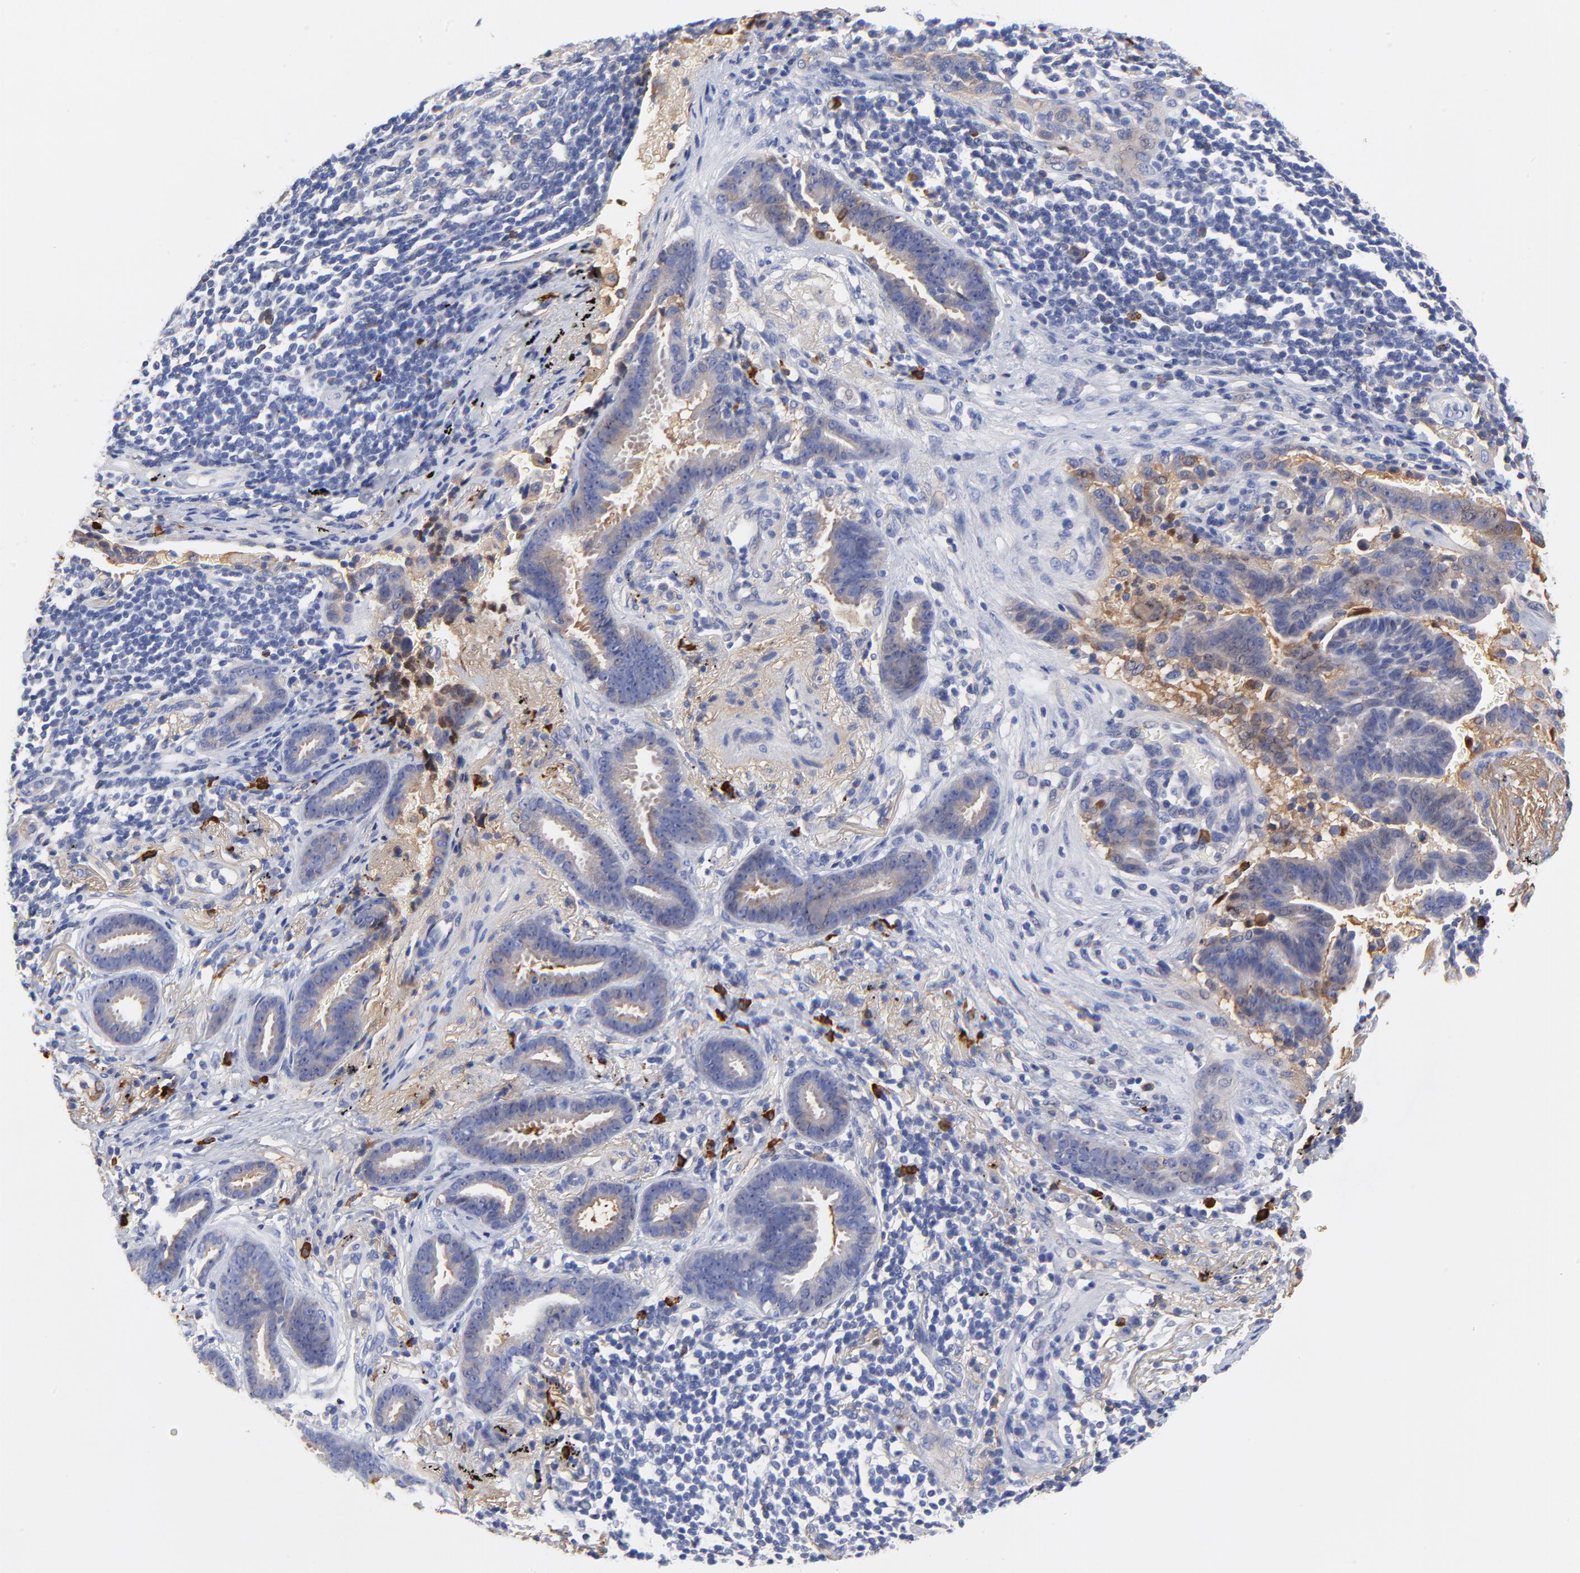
{"staining": {"intensity": "negative", "quantity": "none", "location": "none"}, "tissue": "lung cancer", "cell_type": "Tumor cells", "image_type": "cancer", "snomed": [{"axis": "morphology", "description": "Adenocarcinoma, NOS"}, {"axis": "topography", "description": "Lung"}], "caption": "Immunohistochemistry (IHC) of lung cancer (adenocarcinoma) reveals no expression in tumor cells.", "gene": "IGLV3-10", "patient": {"sex": "female", "age": 64}}